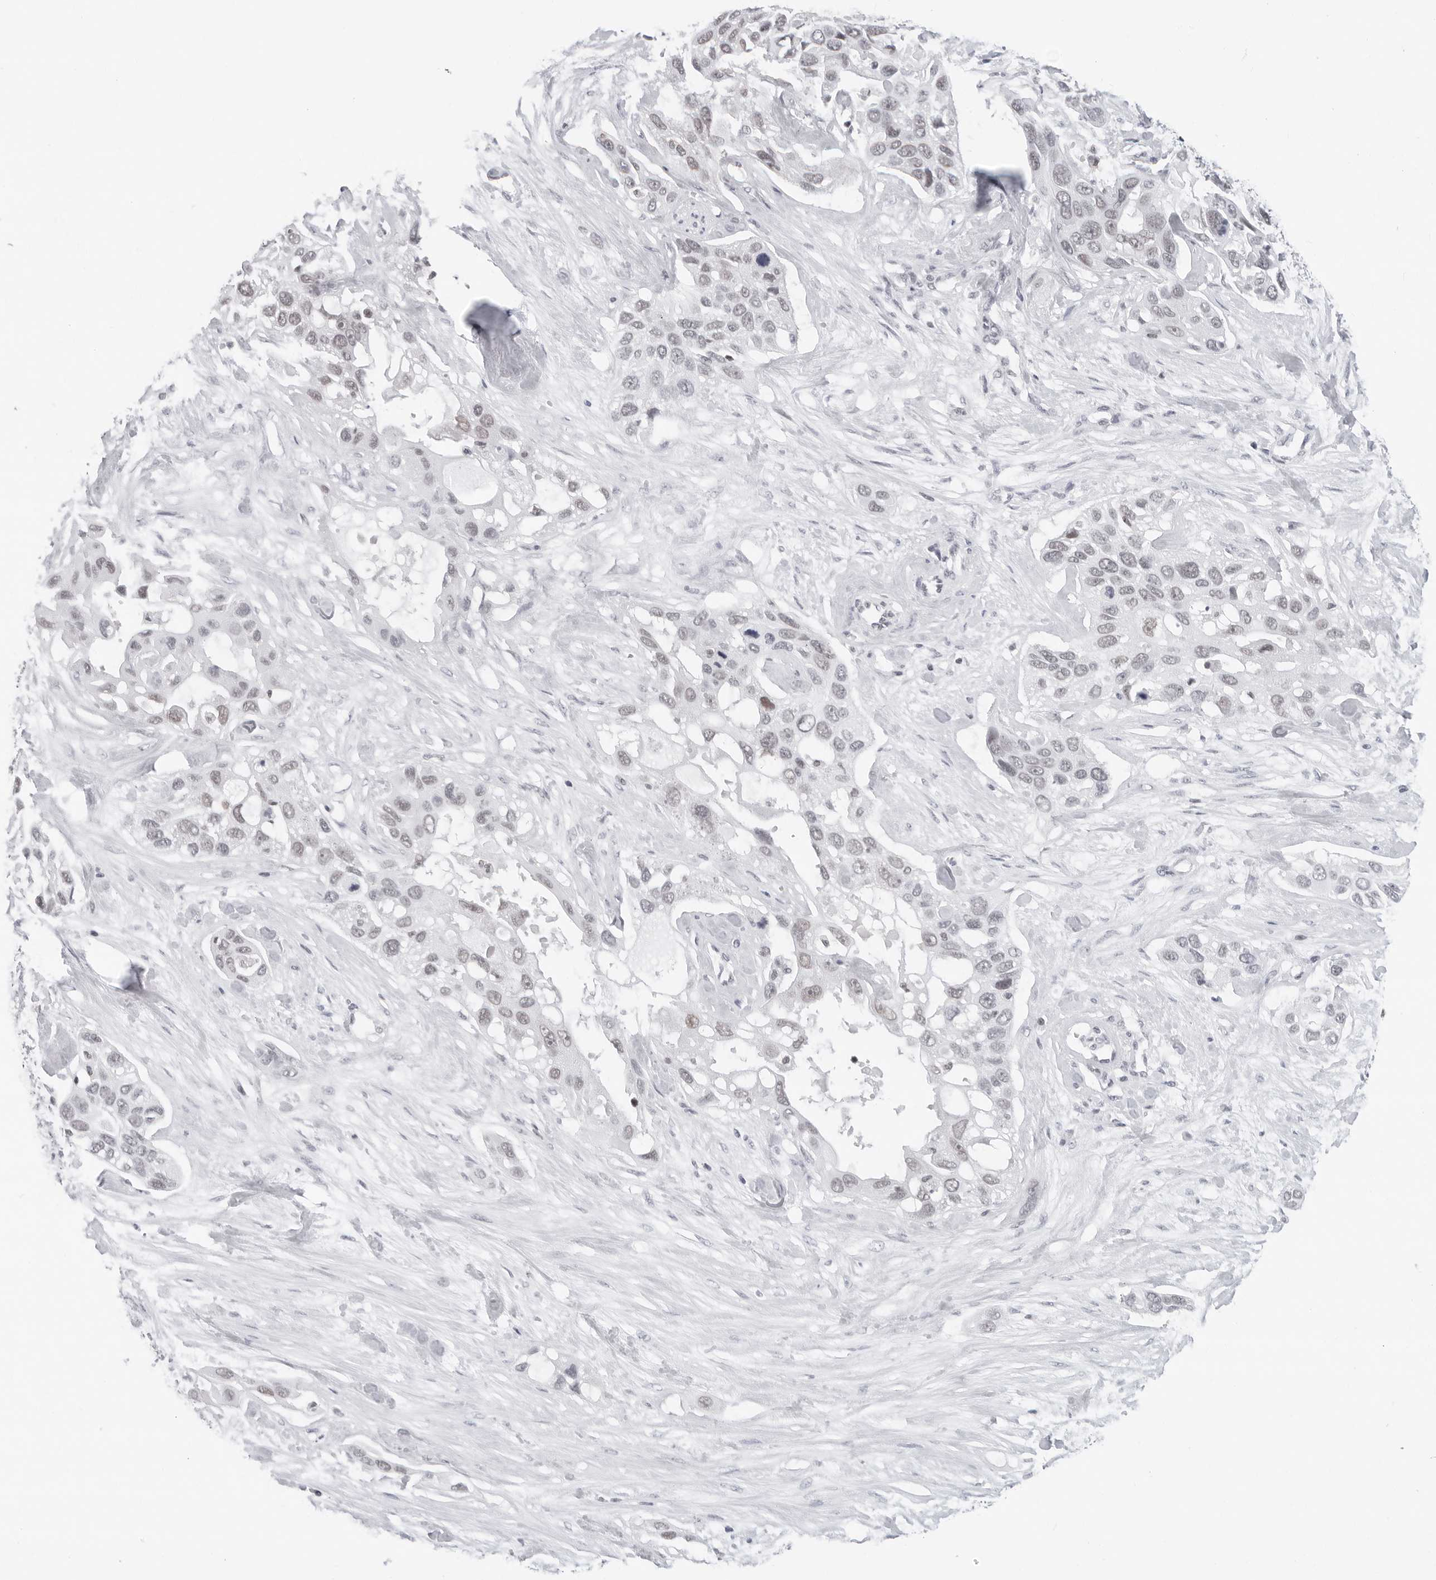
{"staining": {"intensity": "weak", "quantity": "<25%", "location": "nuclear"}, "tissue": "pancreatic cancer", "cell_type": "Tumor cells", "image_type": "cancer", "snomed": [{"axis": "morphology", "description": "Adenocarcinoma, NOS"}, {"axis": "topography", "description": "Pancreas"}], "caption": "Immunohistochemical staining of pancreatic cancer shows no significant positivity in tumor cells.", "gene": "FLG2", "patient": {"sex": "female", "age": 60}}